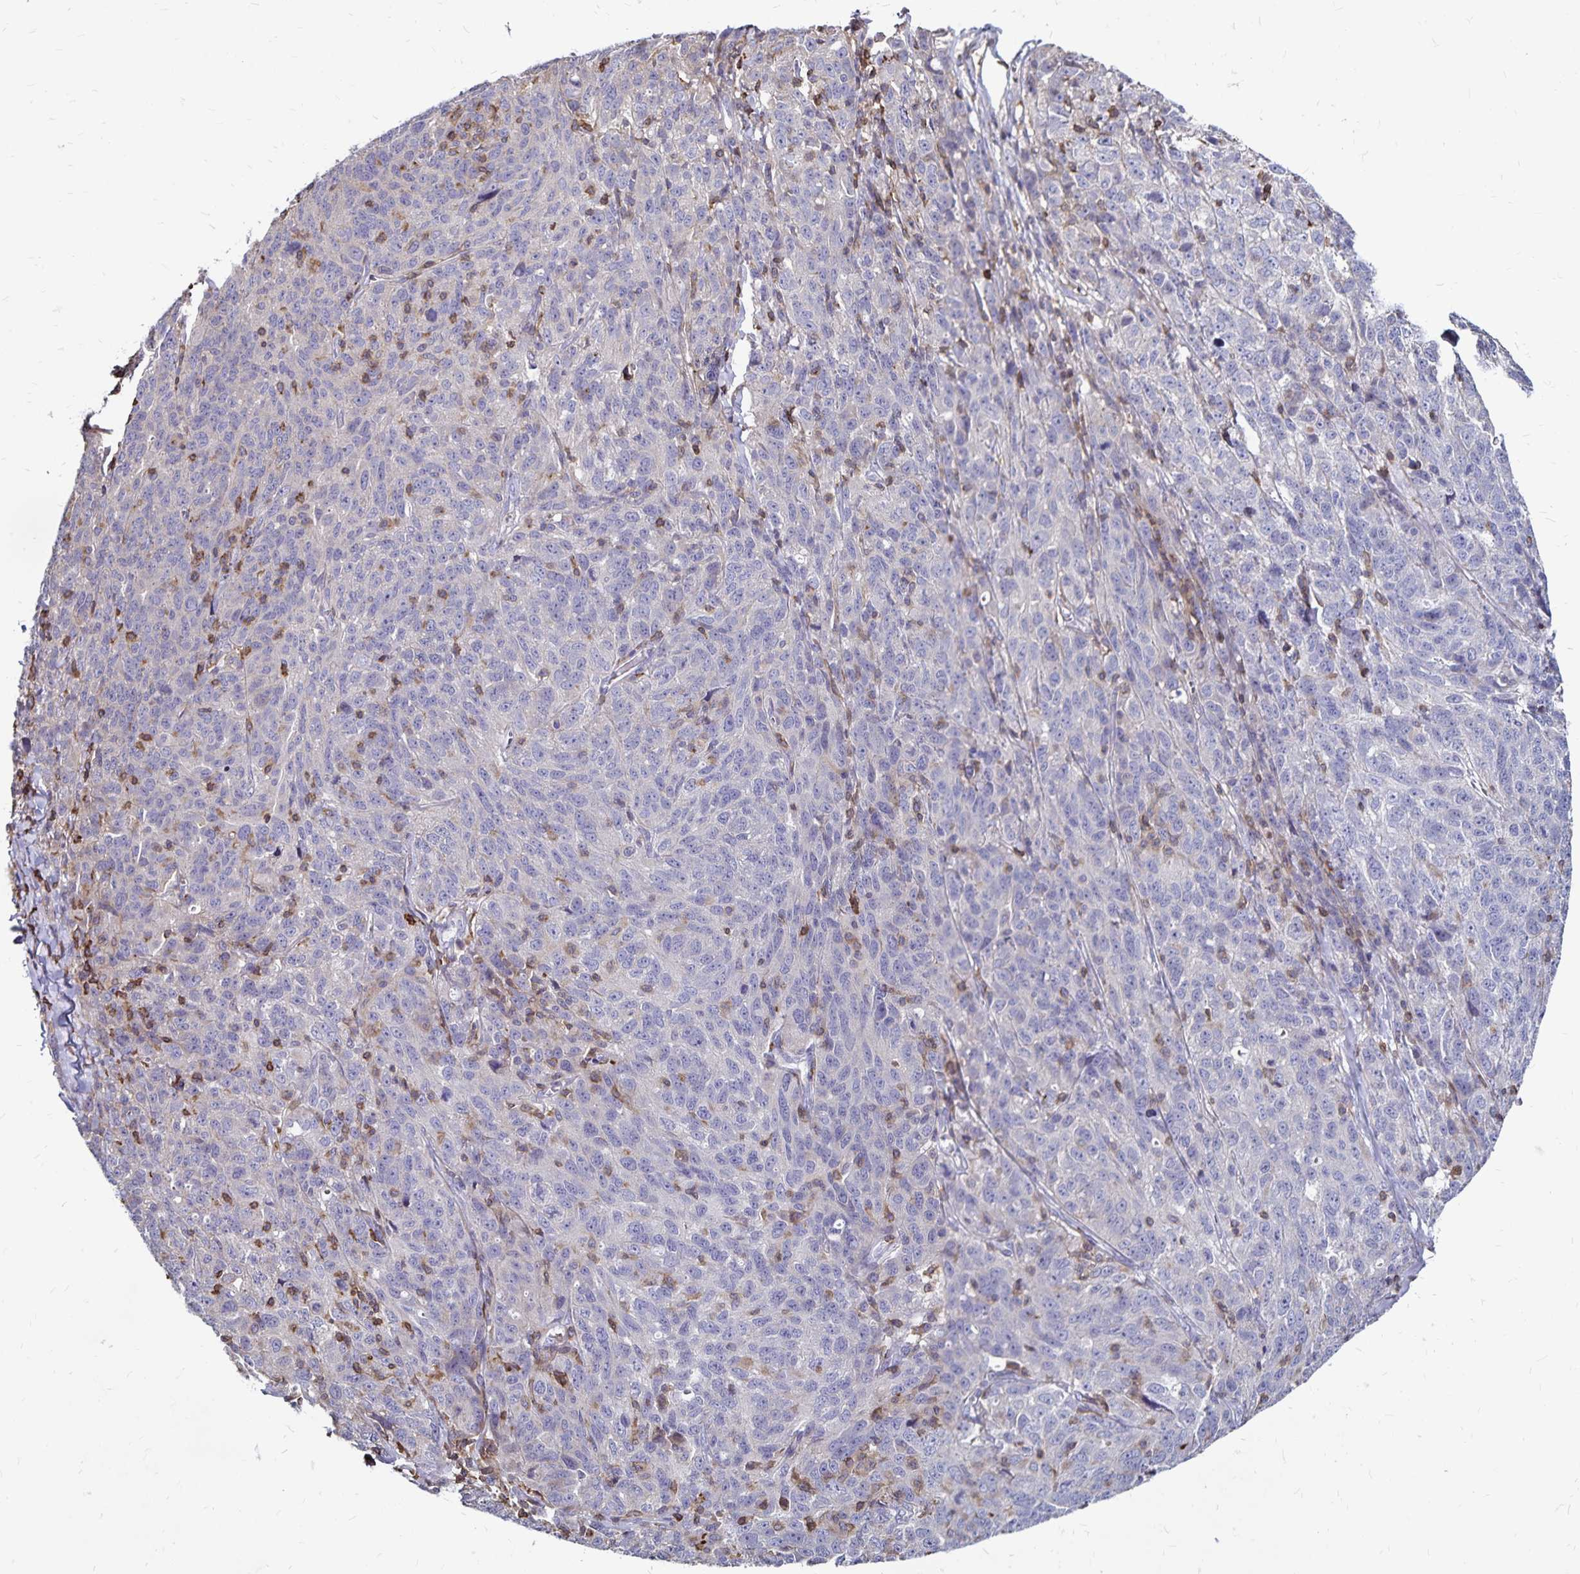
{"staining": {"intensity": "negative", "quantity": "none", "location": "none"}, "tissue": "ovarian cancer", "cell_type": "Tumor cells", "image_type": "cancer", "snomed": [{"axis": "morphology", "description": "Cystadenocarcinoma, serous, NOS"}, {"axis": "topography", "description": "Ovary"}], "caption": "Histopathology image shows no significant protein staining in tumor cells of ovarian cancer (serous cystadenocarcinoma). (DAB immunohistochemistry (IHC) with hematoxylin counter stain).", "gene": "NAGPA", "patient": {"sex": "female", "age": 71}}